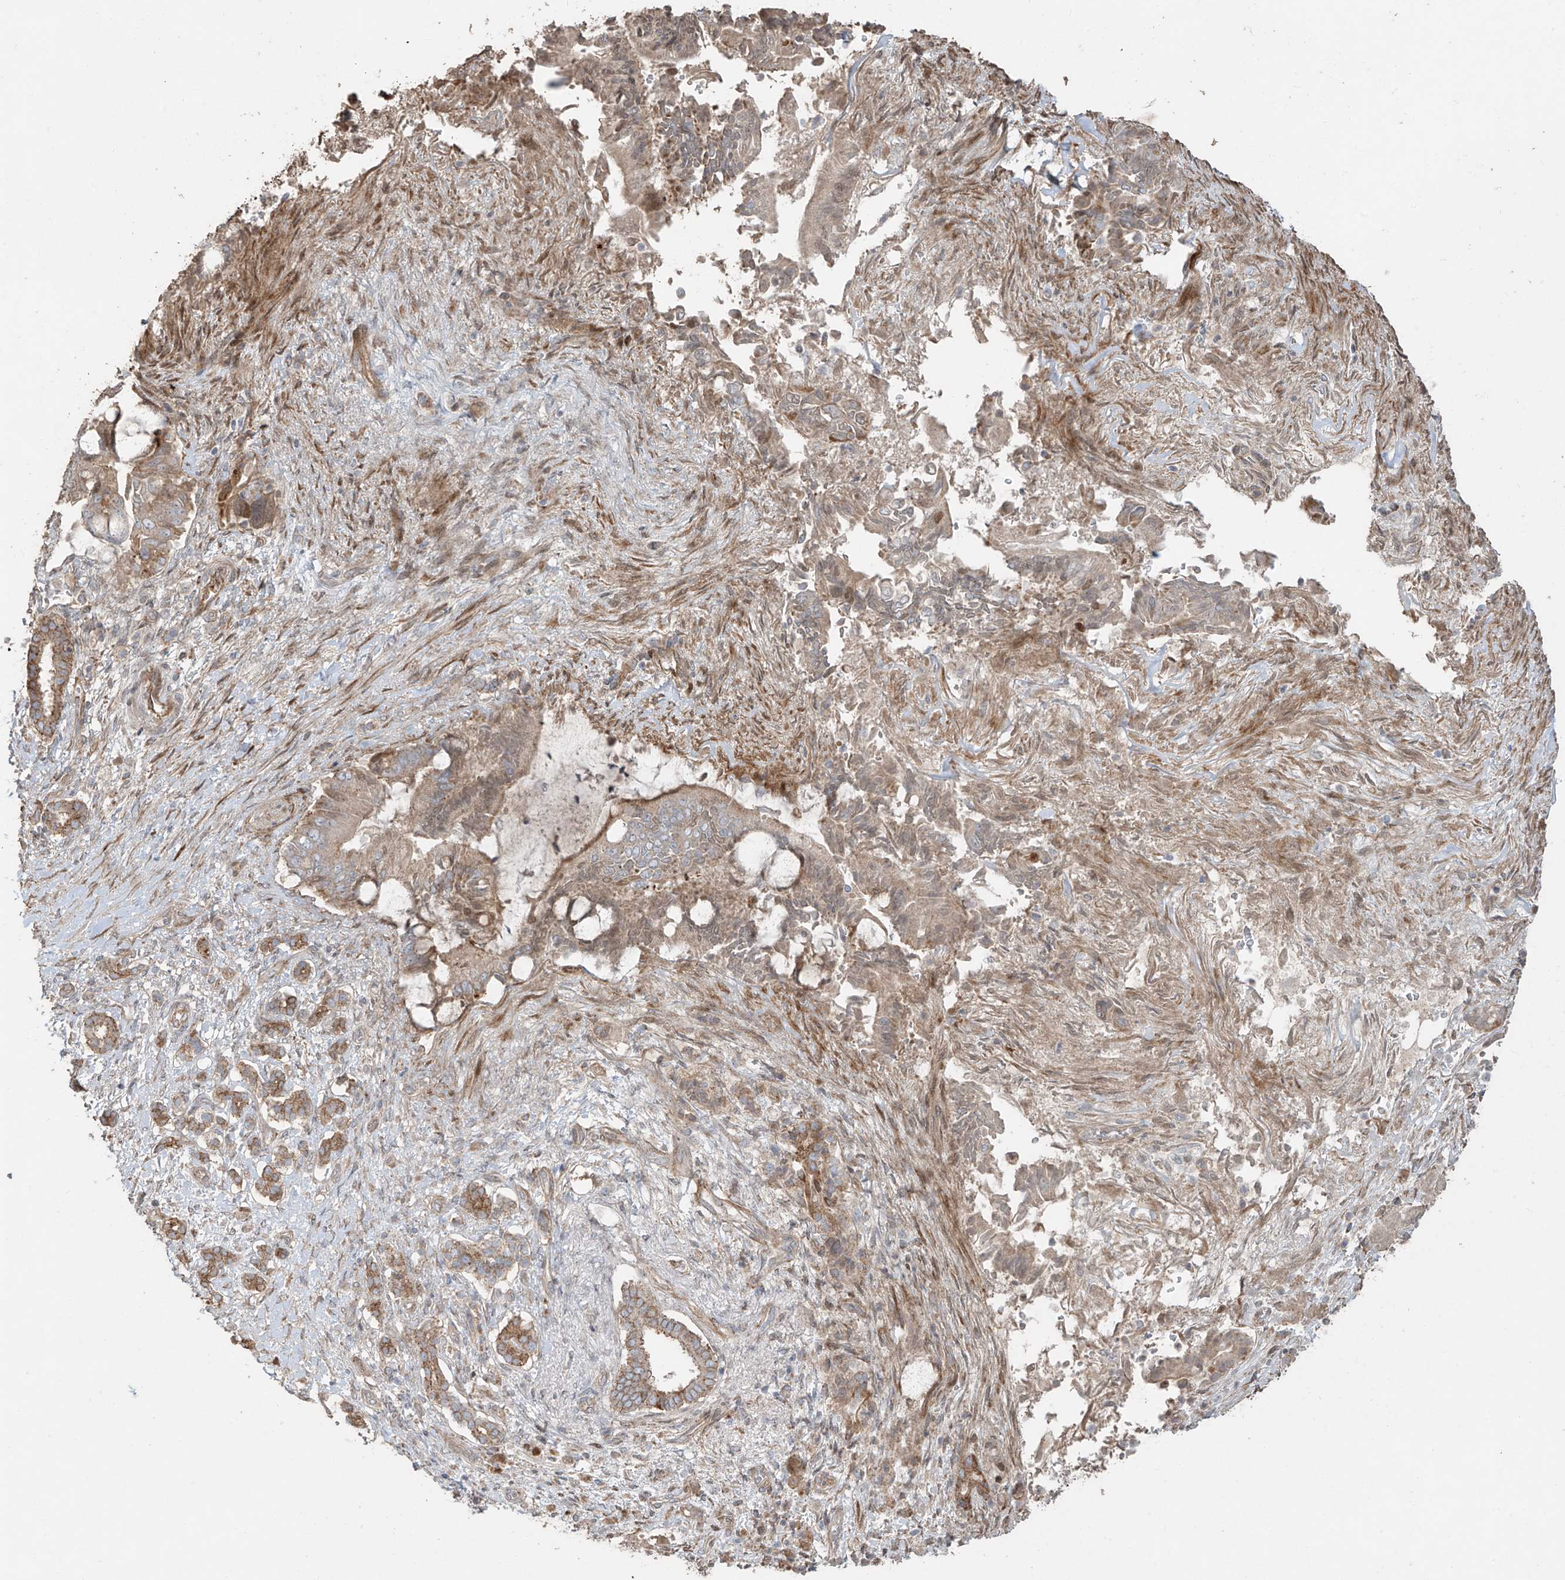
{"staining": {"intensity": "weak", "quantity": "25%-75%", "location": "cytoplasmic/membranous"}, "tissue": "pancreatic cancer", "cell_type": "Tumor cells", "image_type": "cancer", "snomed": [{"axis": "morphology", "description": "Adenocarcinoma, NOS"}, {"axis": "topography", "description": "Pancreas"}], "caption": "Immunohistochemical staining of human pancreatic cancer exhibits low levels of weak cytoplasmic/membranous protein positivity in about 25%-75% of tumor cells.", "gene": "ABTB1", "patient": {"sex": "male", "age": 68}}